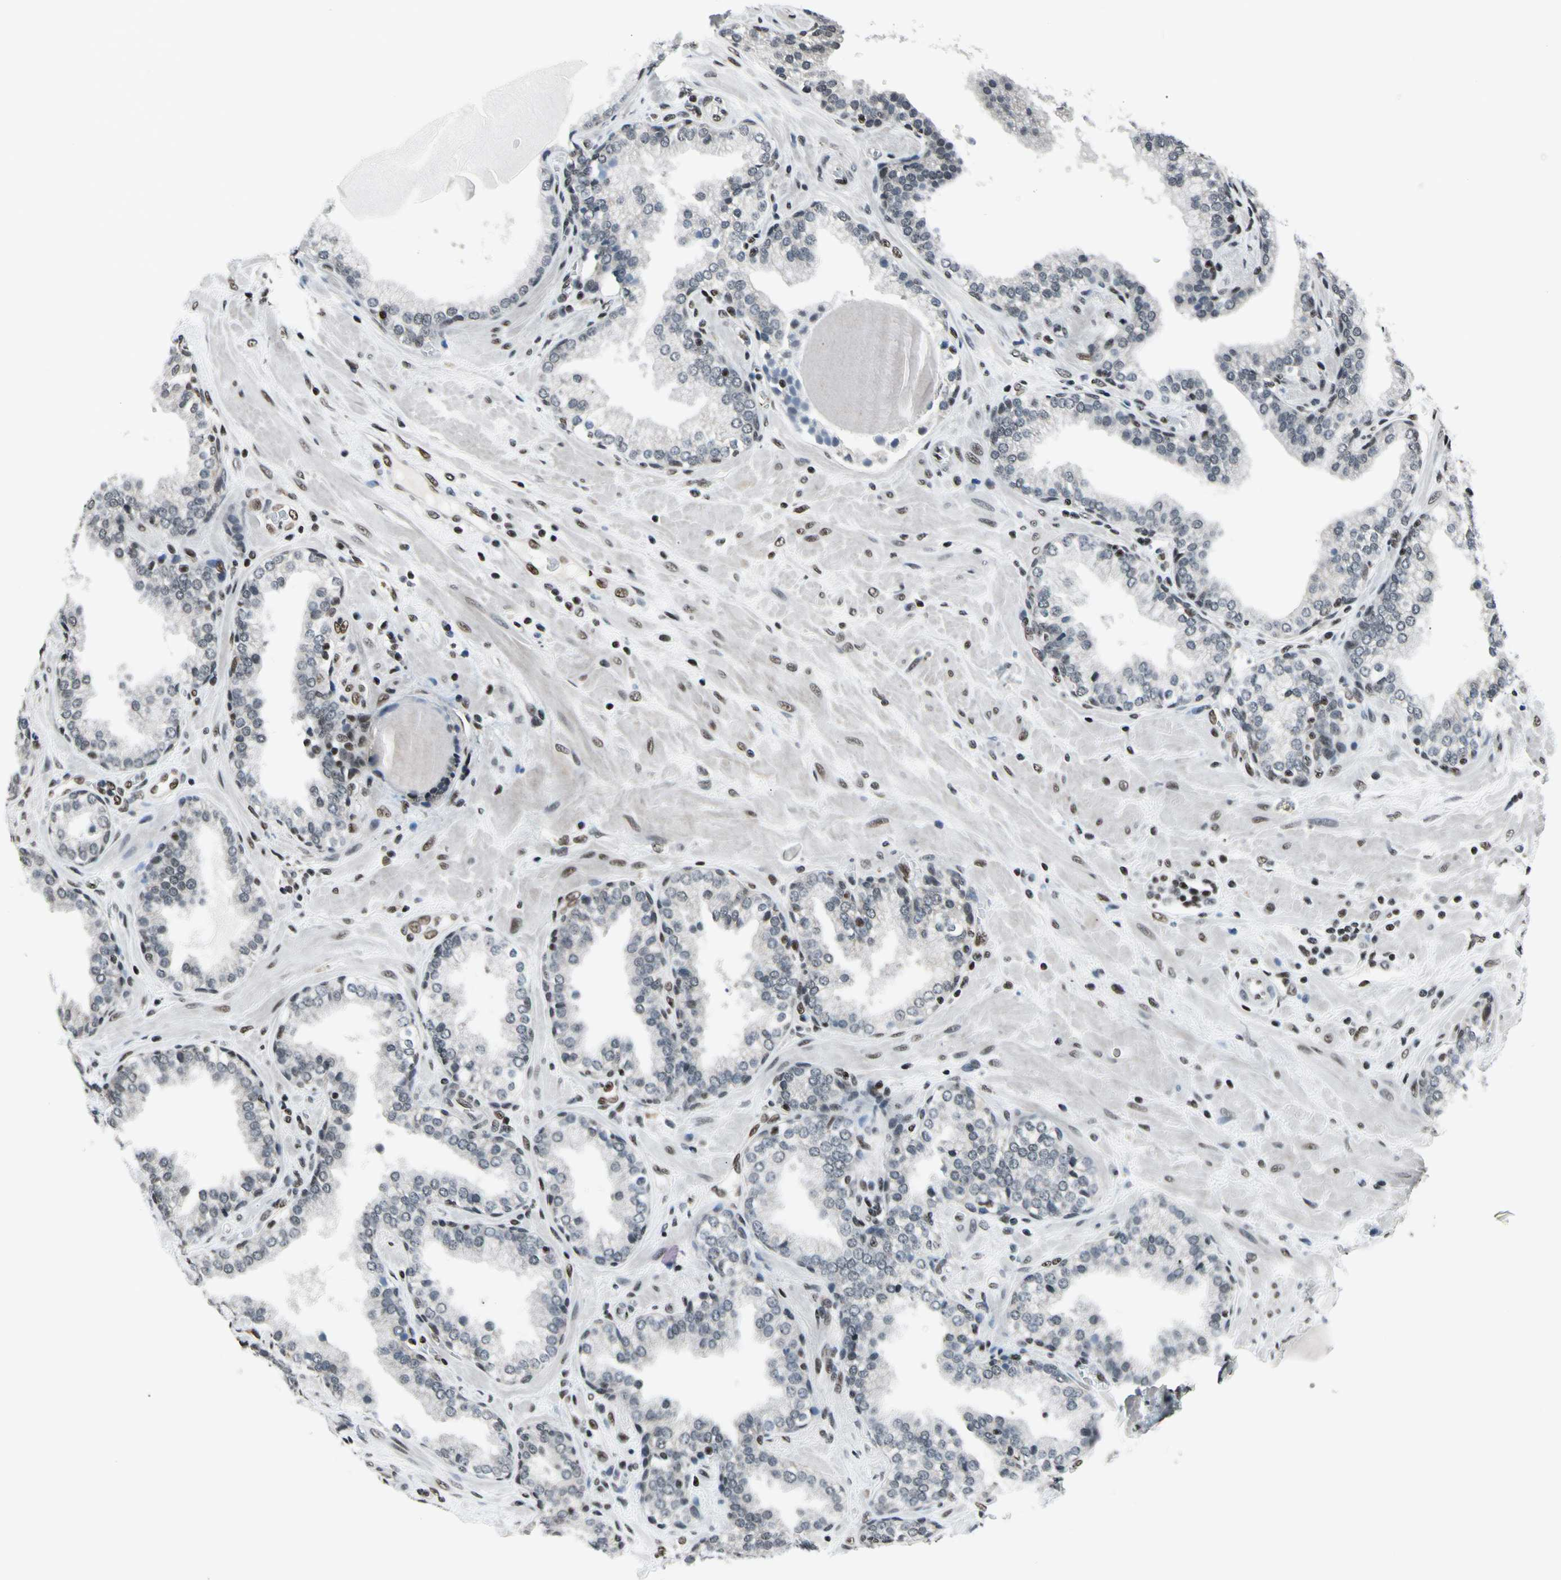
{"staining": {"intensity": "weak", "quantity": "<25%", "location": "nuclear"}, "tissue": "prostate", "cell_type": "Glandular cells", "image_type": "normal", "snomed": [{"axis": "morphology", "description": "Normal tissue, NOS"}, {"axis": "topography", "description": "Prostate"}], "caption": "Micrograph shows no significant protein positivity in glandular cells of normal prostate. The staining was performed using DAB to visualize the protein expression in brown, while the nuclei were stained in blue with hematoxylin (Magnification: 20x).", "gene": "RECQL", "patient": {"sex": "male", "age": 51}}